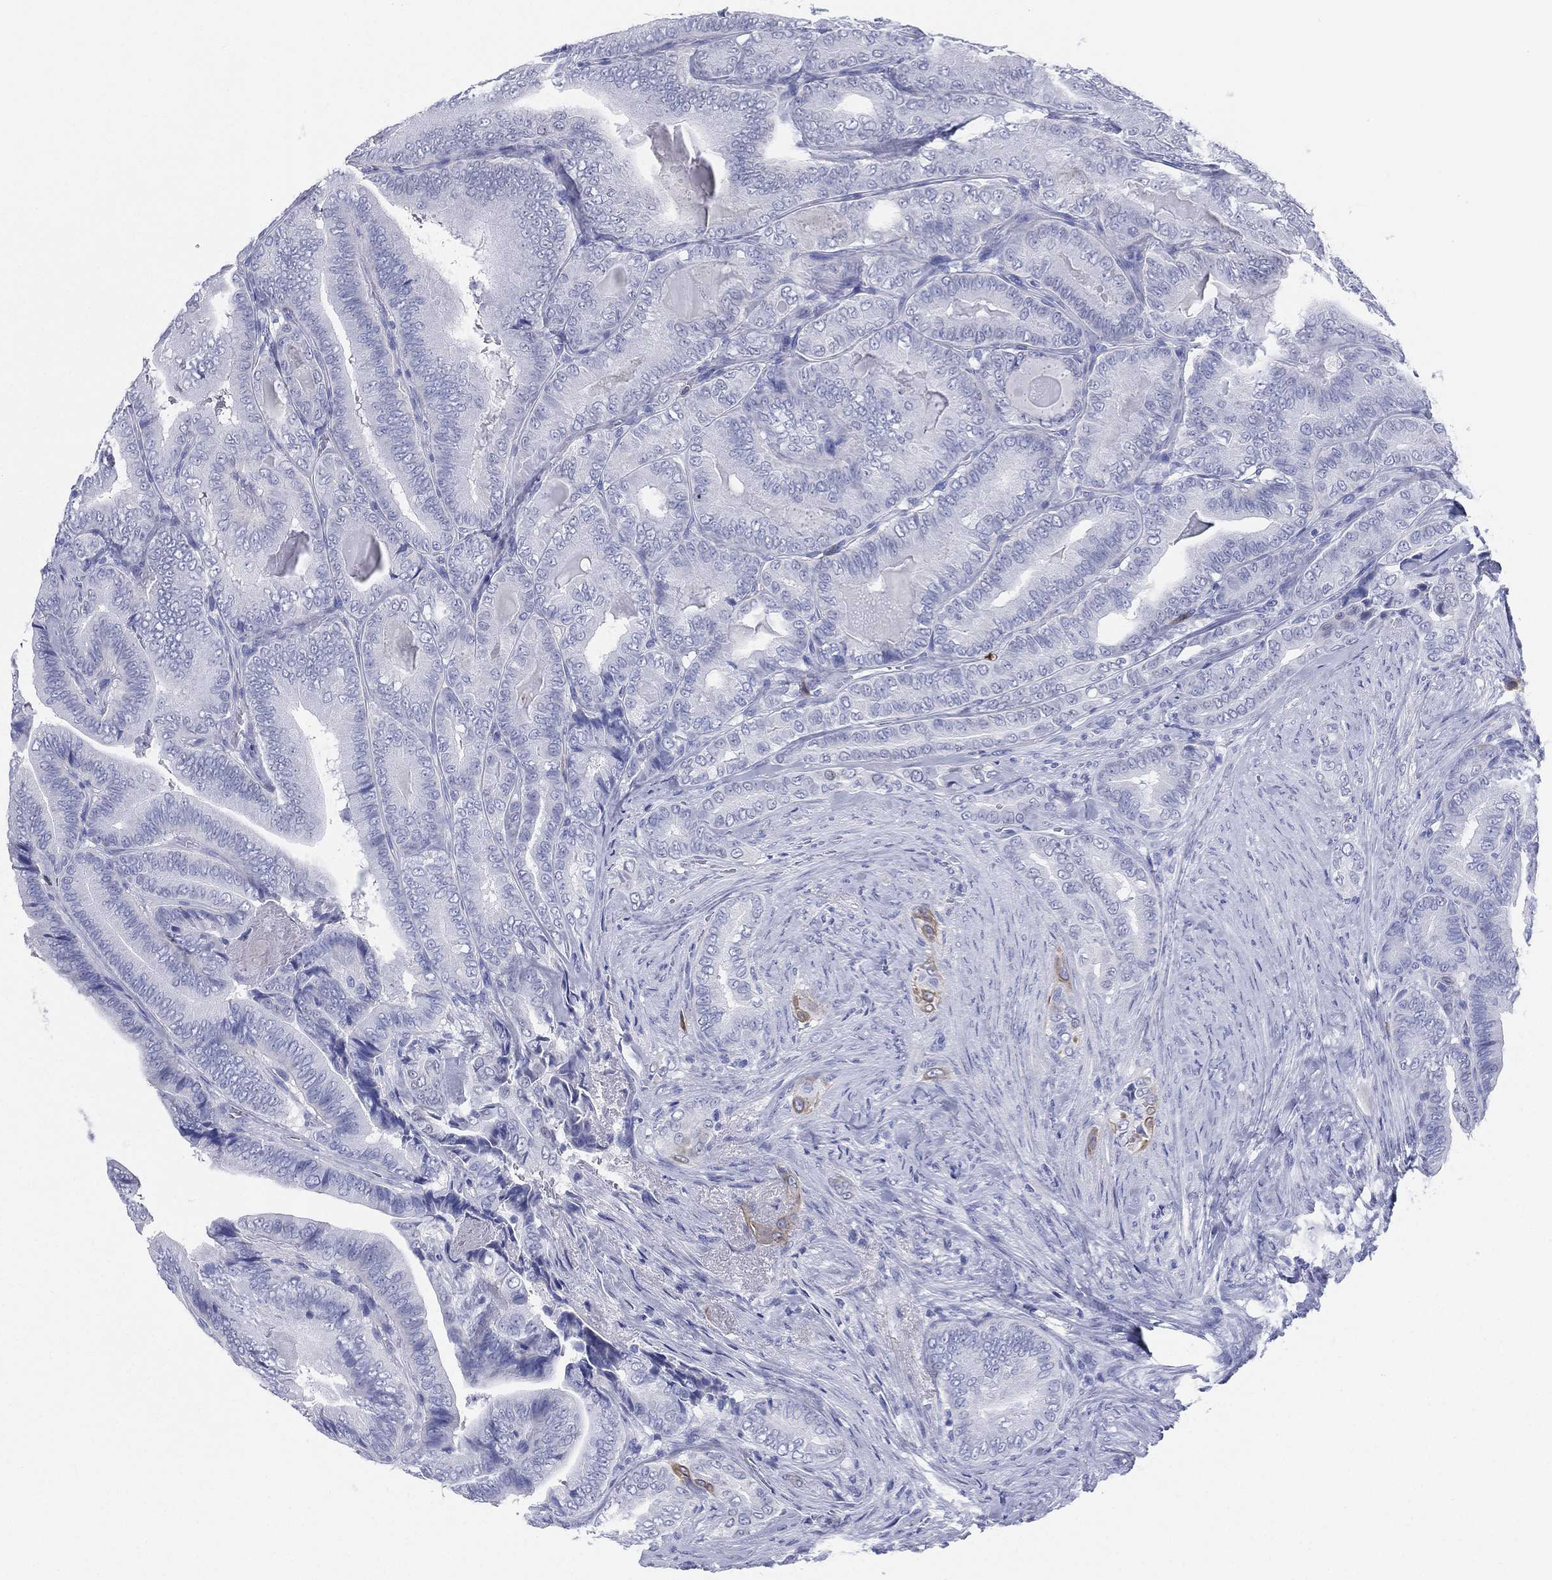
{"staining": {"intensity": "negative", "quantity": "none", "location": "none"}, "tissue": "thyroid cancer", "cell_type": "Tumor cells", "image_type": "cancer", "snomed": [{"axis": "morphology", "description": "Papillary adenocarcinoma, NOS"}, {"axis": "topography", "description": "Thyroid gland"}], "caption": "A high-resolution image shows immunohistochemistry staining of thyroid papillary adenocarcinoma, which reveals no significant positivity in tumor cells.", "gene": "CD79A", "patient": {"sex": "male", "age": 61}}